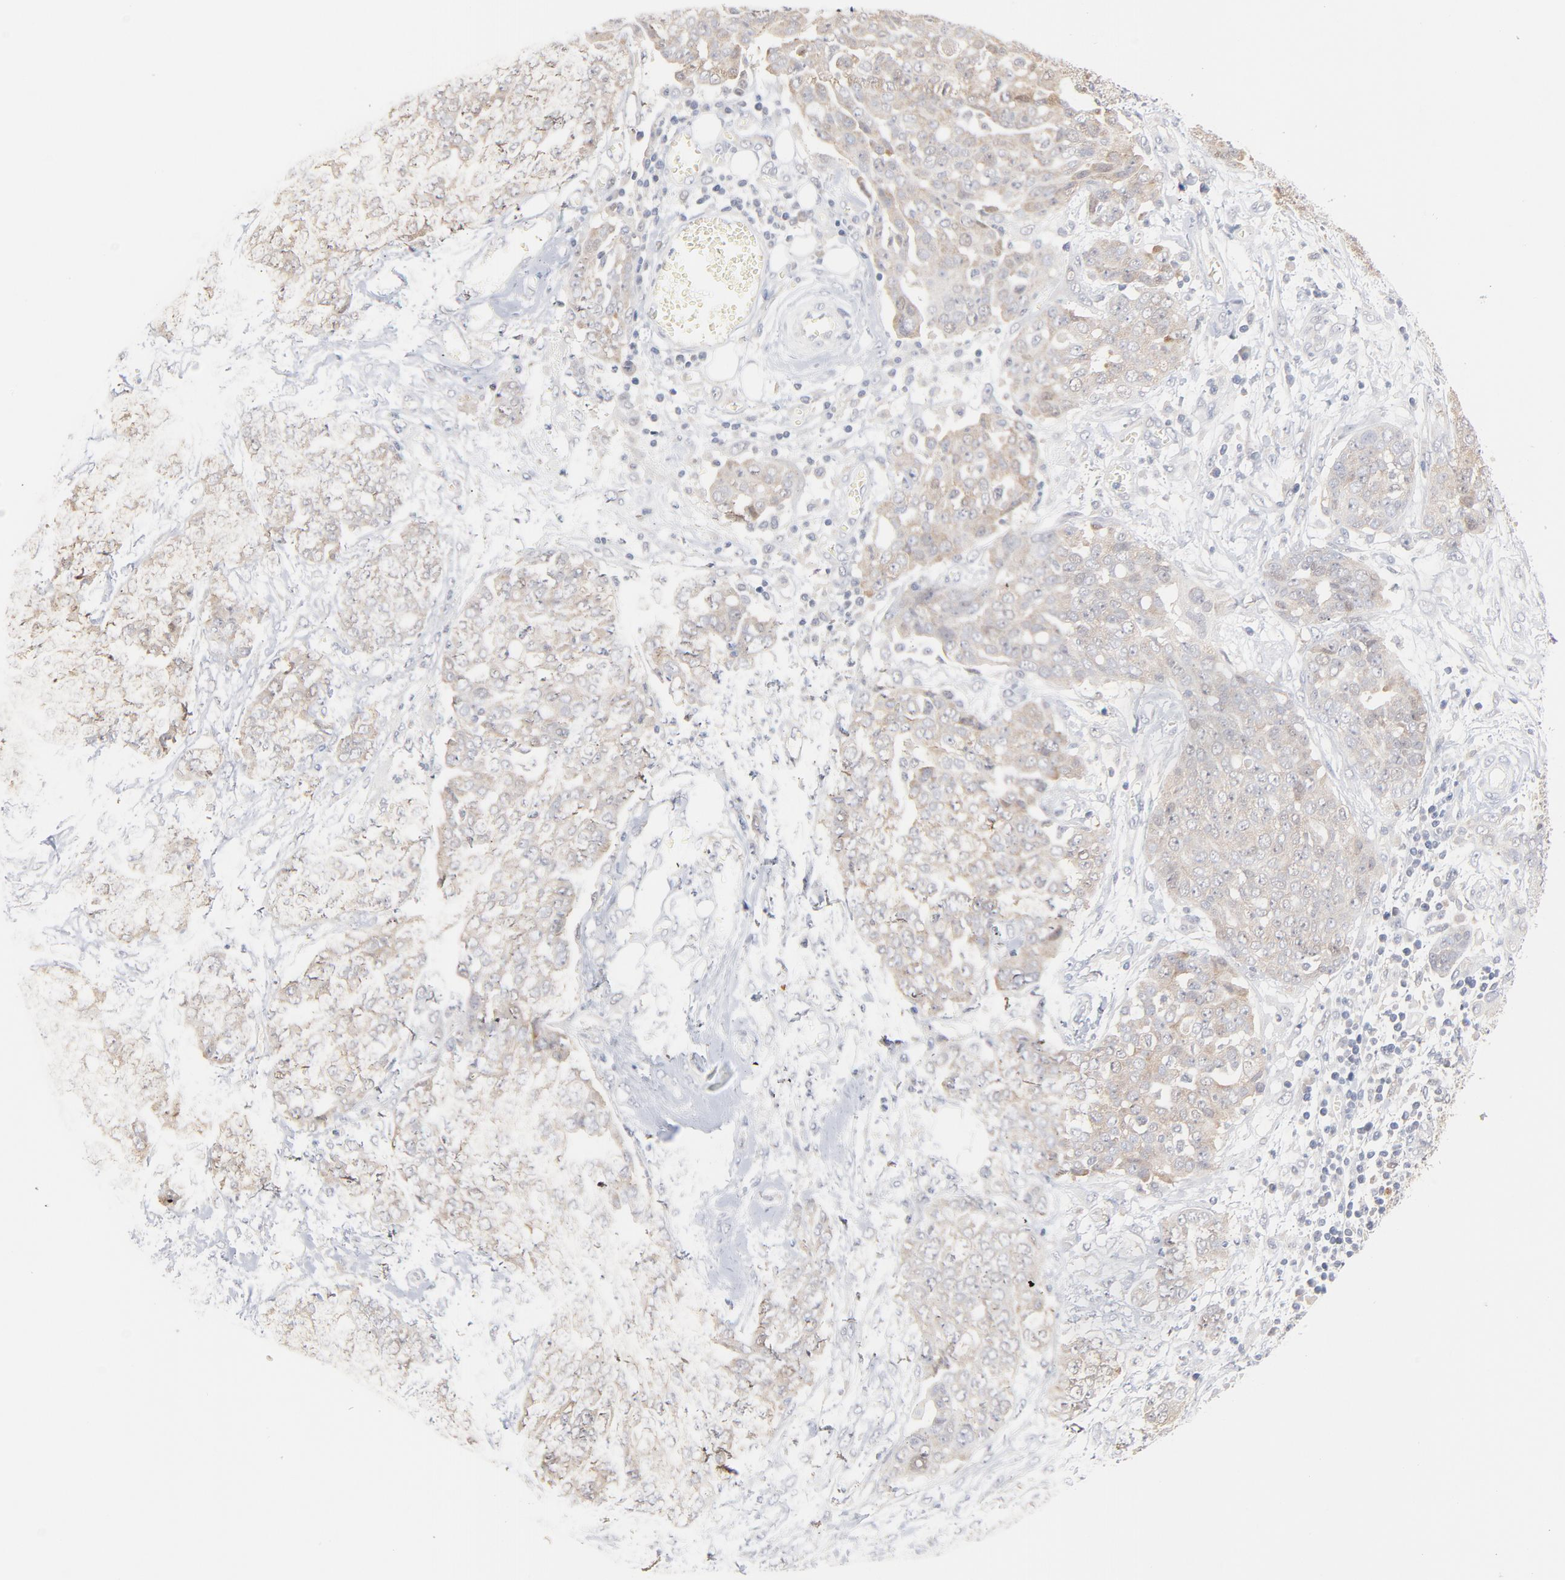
{"staining": {"intensity": "negative", "quantity": "none", "location": "none"}, "tissue": "ovarian cancer", "cell_type": "Tumor cells", "image_type": "cancer", "snomed": [{"axis": "morphology", "description": "Cystadenocarcinoma, serous, NOS"}, {"axis": "topography", "description": "Soft tissue"}, {"axis": "topography", "description": "Ovary"}], "caption": "Immunohistochemistry of serous cystadenocarcinoma (ovarian) displays no staining in tumor cells.", "gene": "UBL4A", "patient": {"sex": "female", "age": 57}}